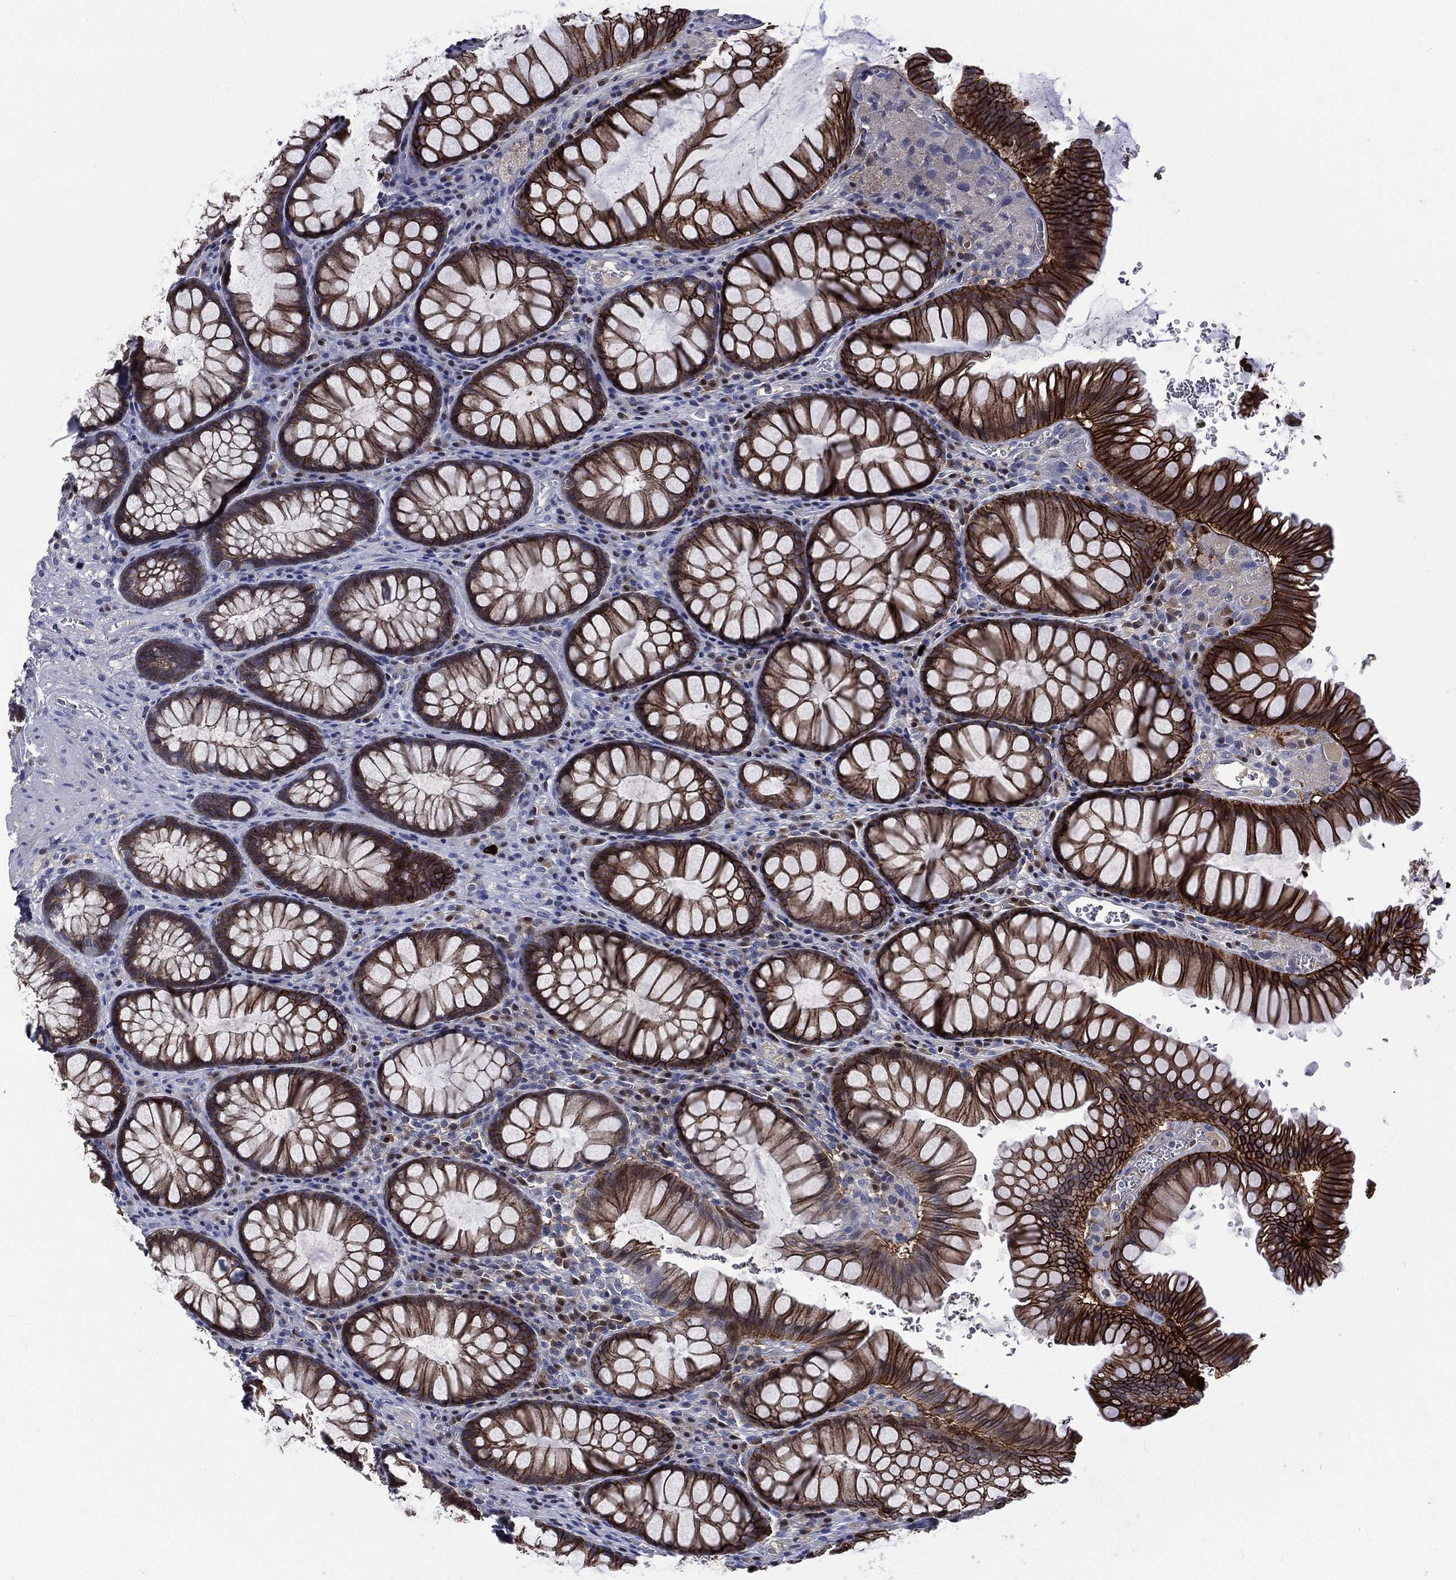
{"staining": {"intensity": "strong", "quantity": ">75%", "location": "cytoplasmic/membranous"}, "tissue": "rectum", "cell_type": "Glandular cells", "image_type": "normal", "snomed": [{"axis": "morphology", "description": "Normal tissue, NOS"}, {"axis": "topography", "description": "Rectum"}], "caption": "Rectum stained for a protein shows strong cytoplasmic/membranous positivity in glandular cells. The protein of interest is shown in brown color, while the nuclei are stained blue.", "gene": "CA12", "patient": {"sex": "female", "age": 68}}